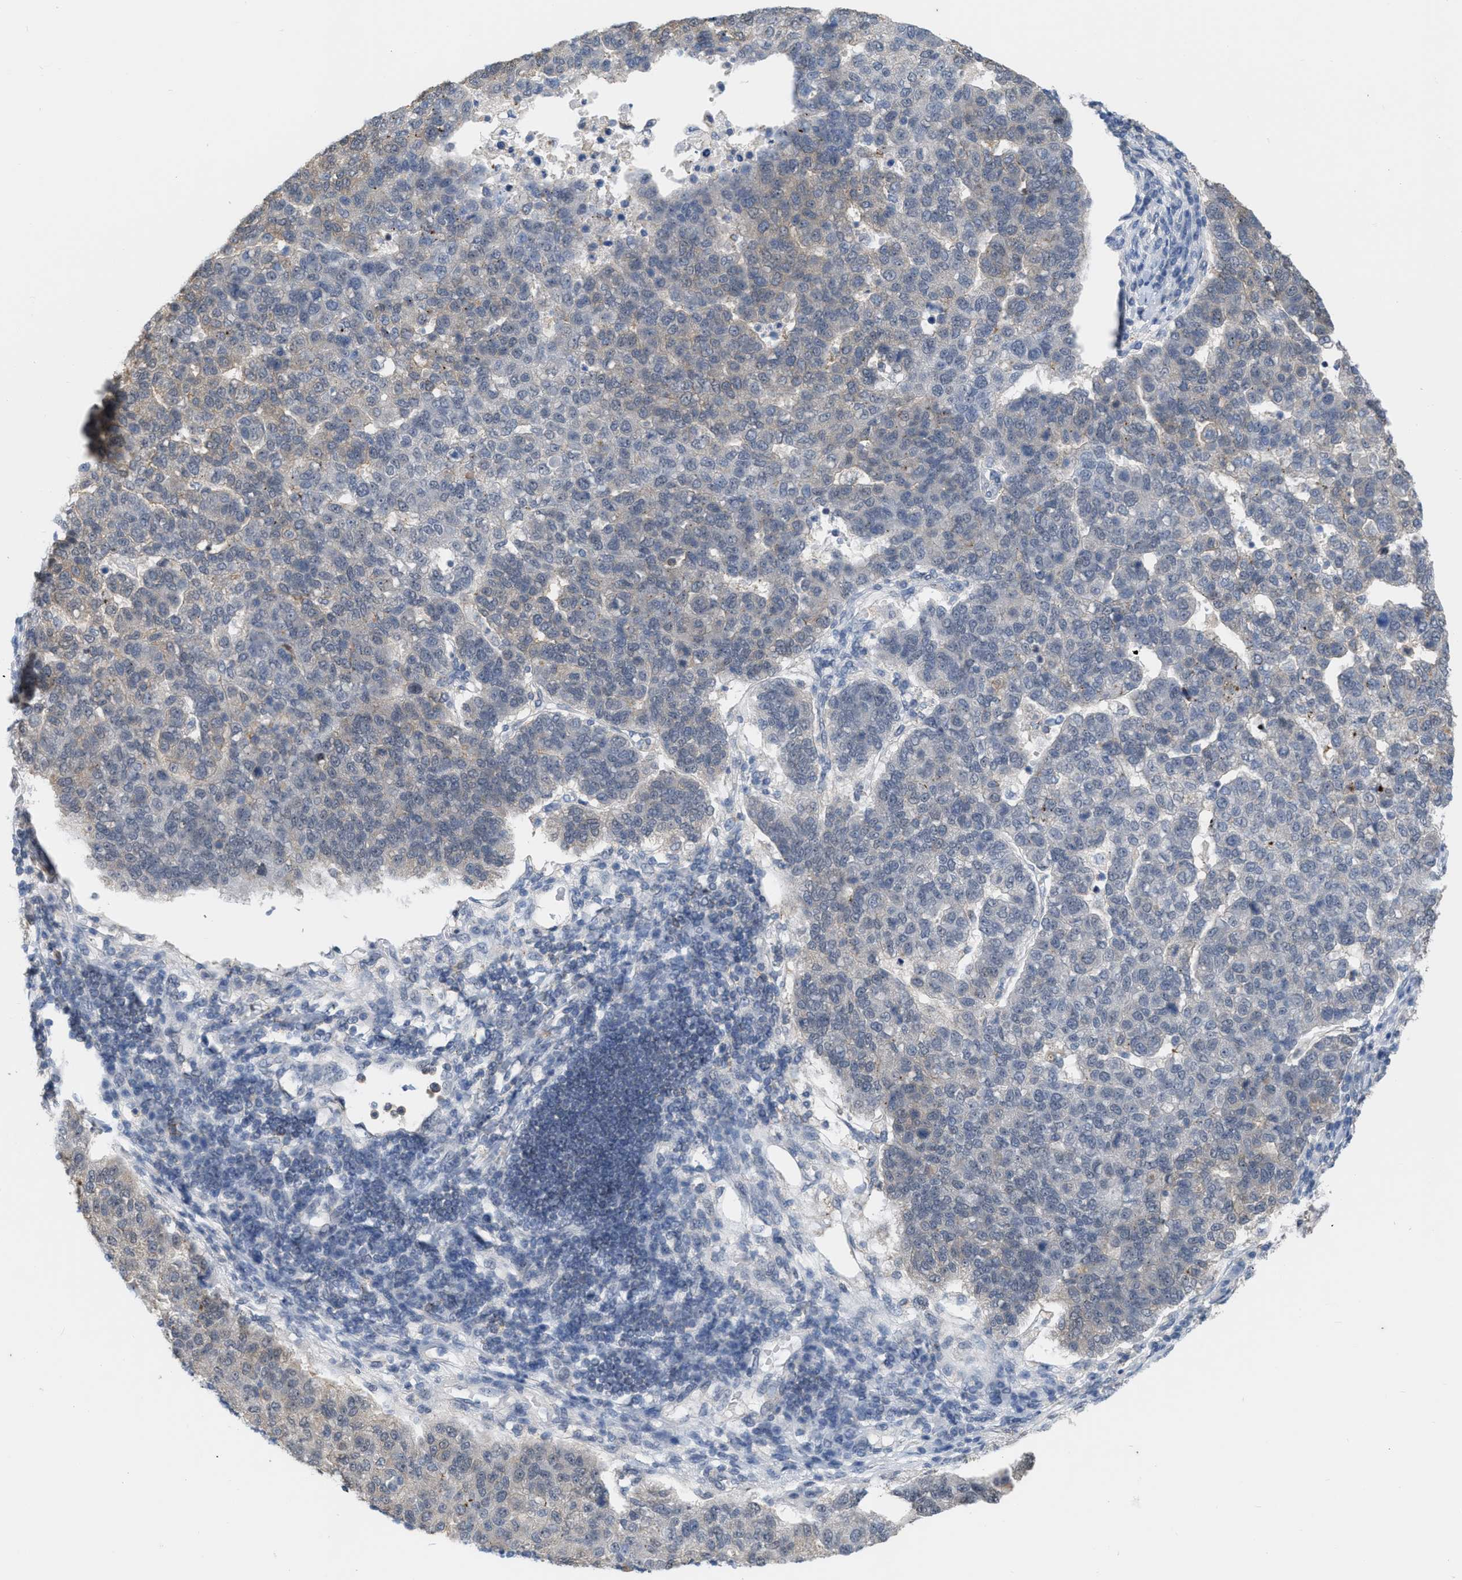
{"staining": {"intensity": "weak", "quantity": "<25%", "location": "cytoplasmic/membranous"}, "tissue": "pancreatic cancer", "cell_type": "Tumor cells", "image_type": "cancer", "snomed": [{"axis": "morphology", "description": "Adenocarcinoma, NOS"}, {"axis": "topography", "description": "Pancreas"}], "caption": "High magnification brightfield microscopy of pancreatic adenocarcinoma stained with DAB (3,3'-diaminobenzidine) (brown) and counterstained with hematoxylin (blue): tumor cells show no significant positivity. The staining is performed using DAB (3,3'-diaminobenzidine) brown chromogen with nuclei counter-stained in using hematoxylin.", "gene": "BAIAP2L1", "patient": {"sex": "female", "age": 61}}